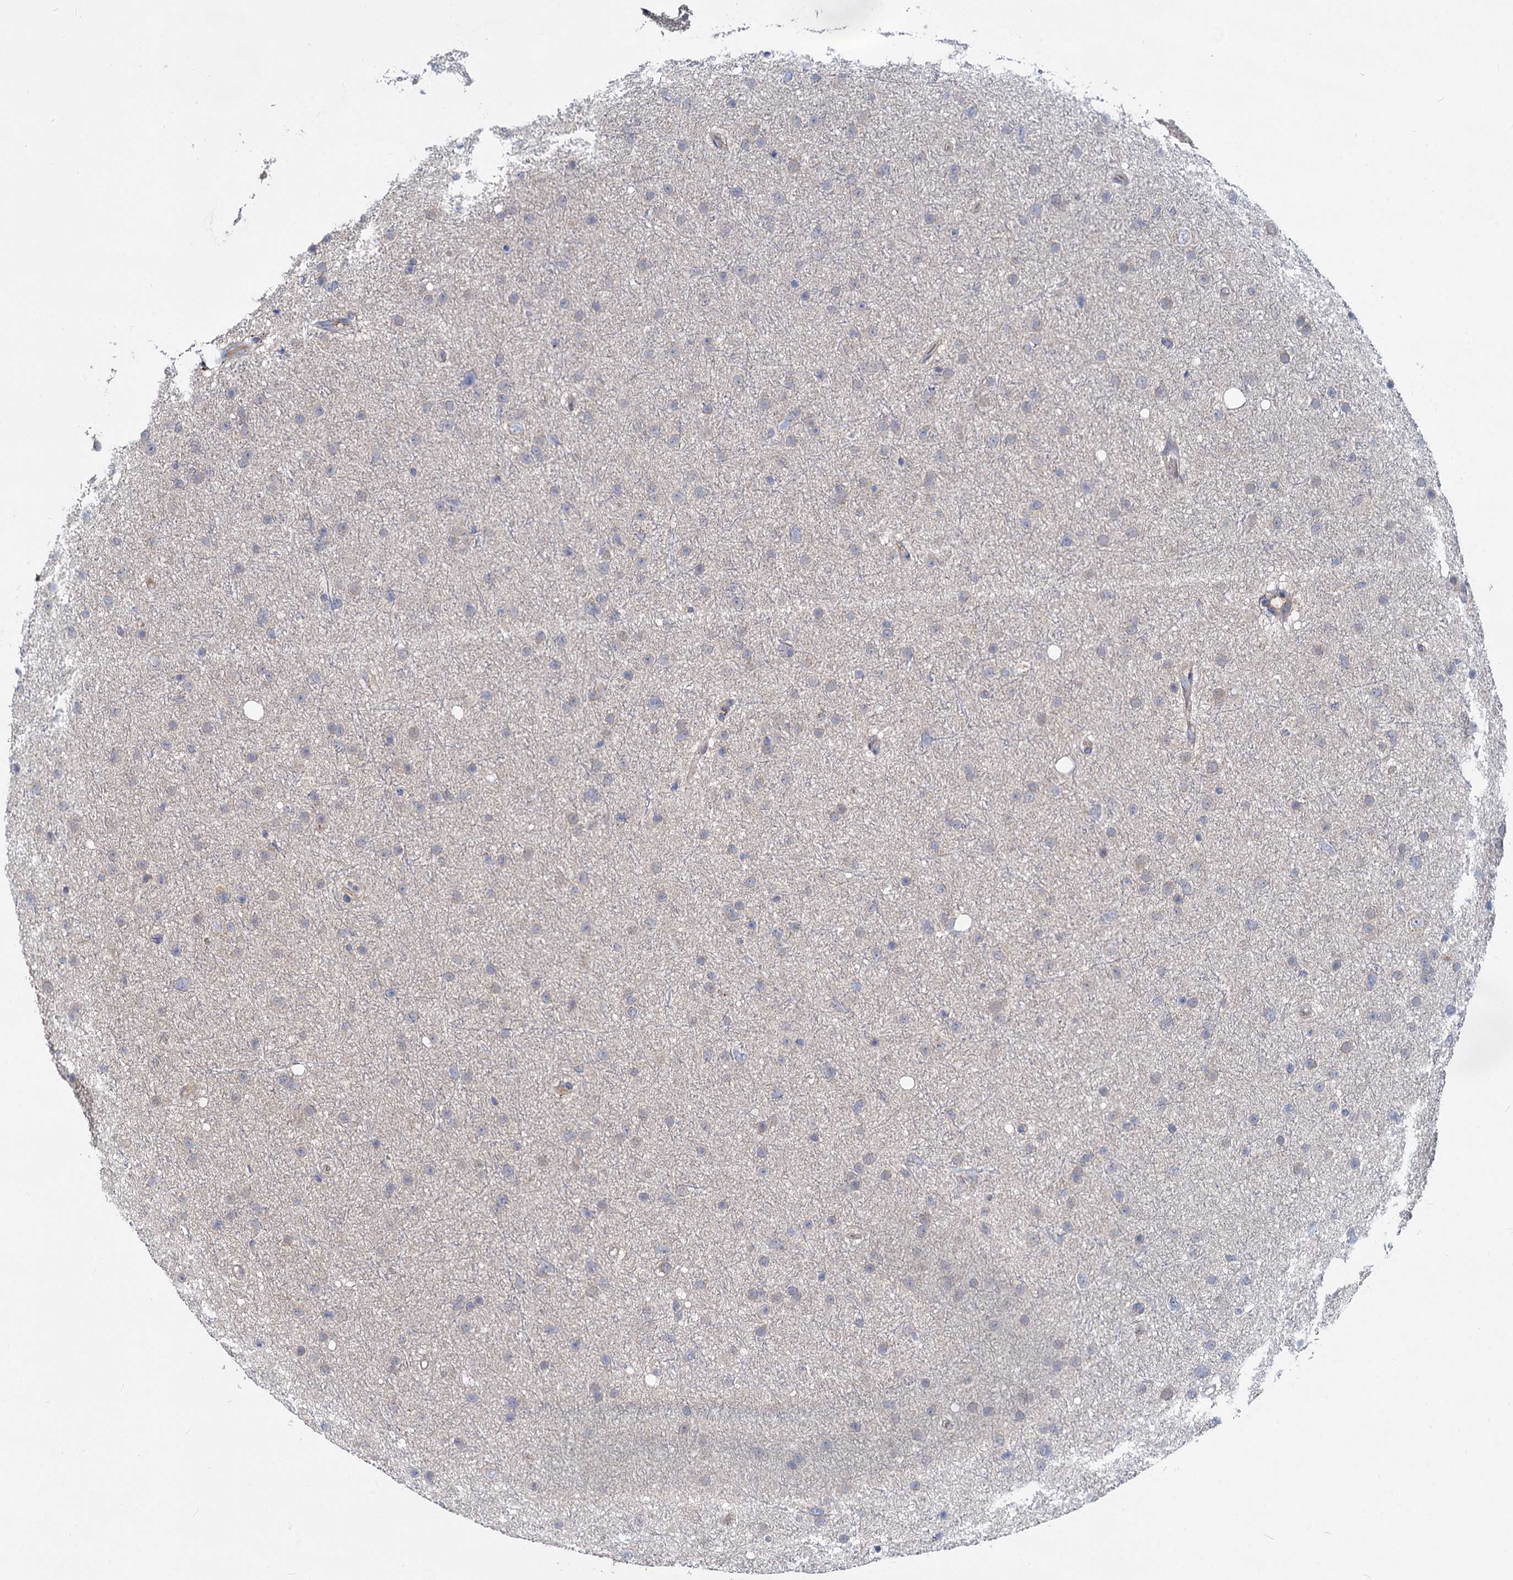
{"staining": {"intensity": "negative", "quantity": "none", "location": "none"}, "tissue": "glioma", "cell_type": "Tumor cells", "image_type": "cancer", "snomed": [{"axis": "morphology", "description": "Glioma, malignant, Low grade"}, {"axis": "topography", "description": "Cerebral cortex"}], "caption": "Malignant glioma (low-grade) was stained to show a protein in brown. There is no significant staining in tumor cells.", "gene": "DCUN1D2", "patient": {"sex": "female", "age": 39}}